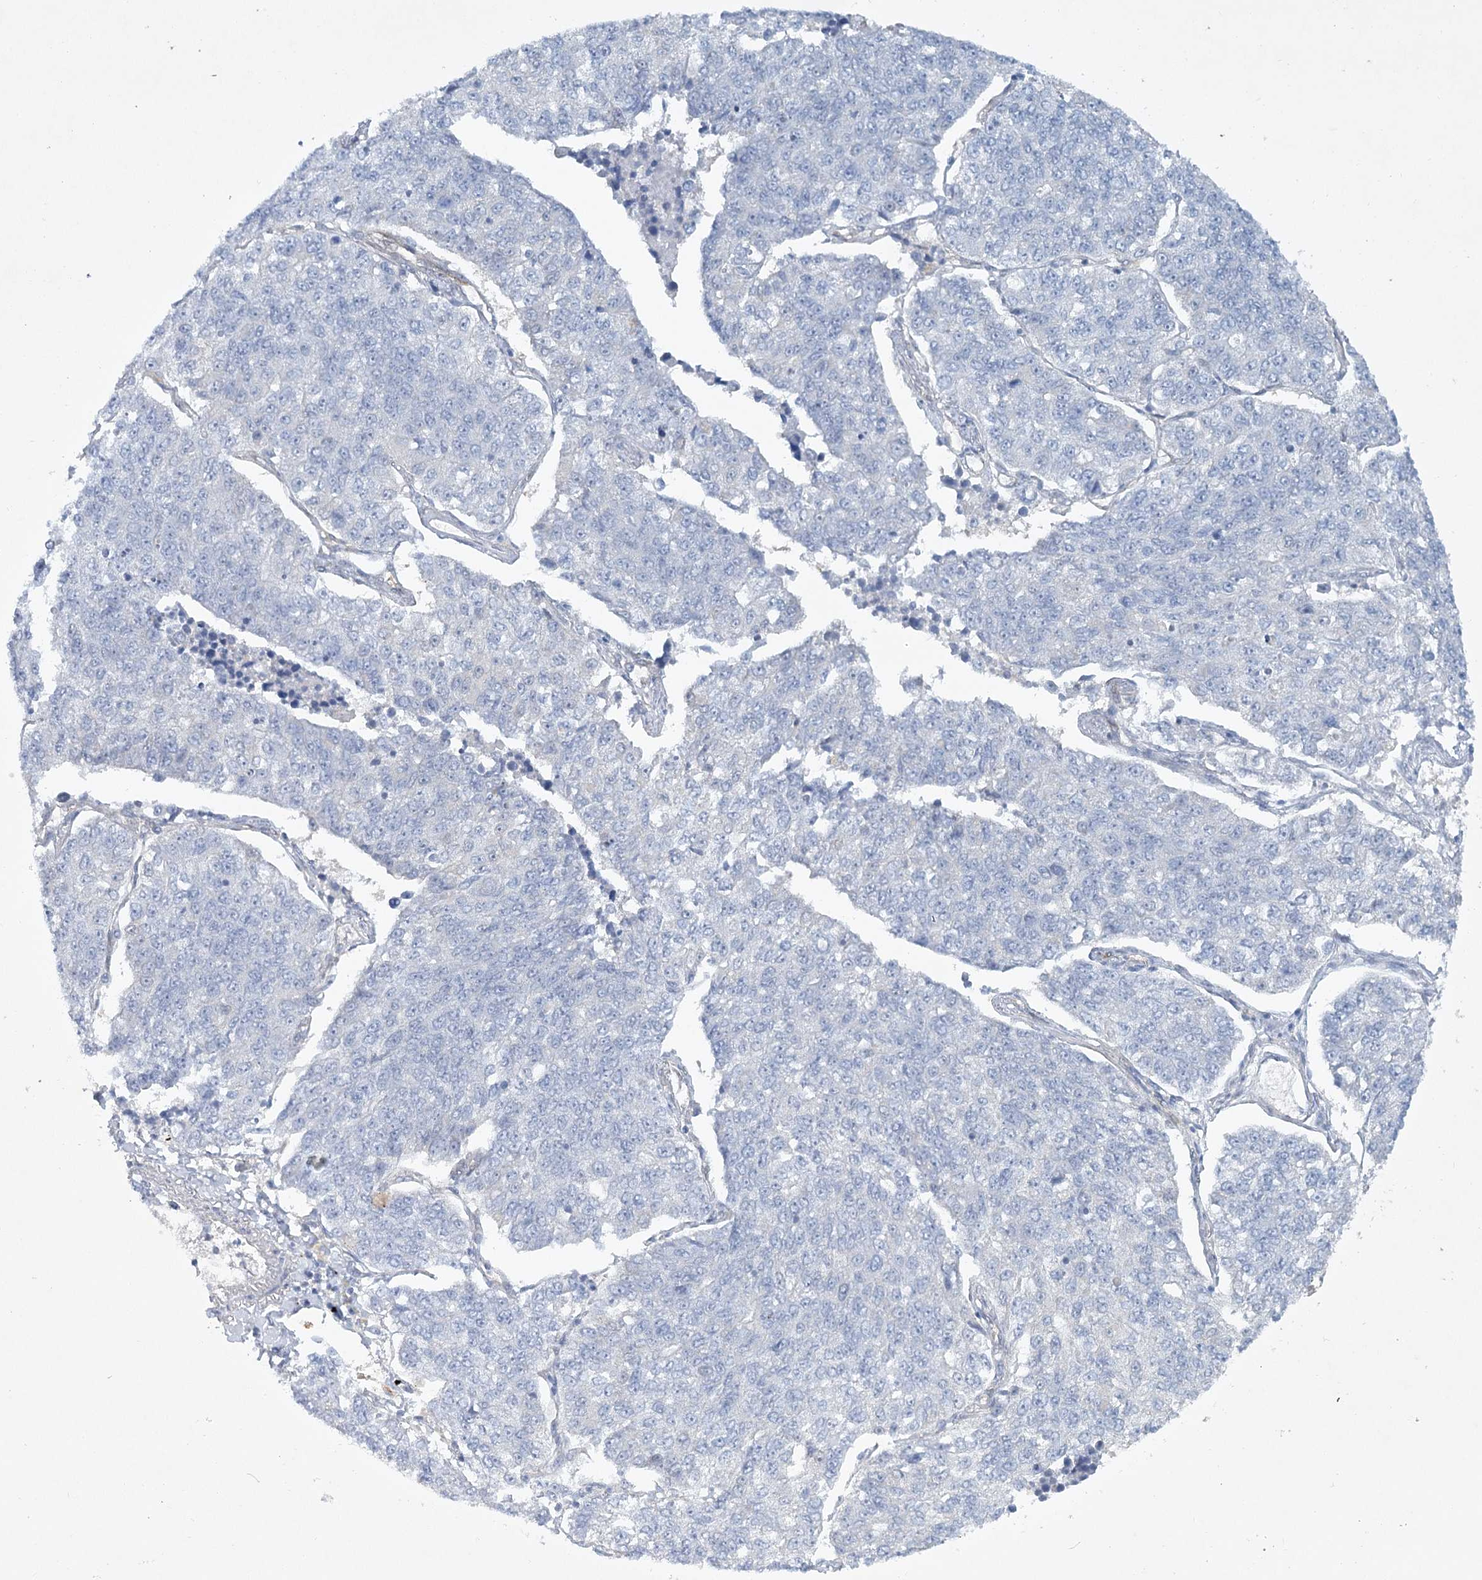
{"staining": {"intensity": "negative", "quantity": "none", "location": "none"}, "tissue": "lung cancer", "cell_type": "Tumor cells", "image_type": "cancer", "snomed": [{"axis": "morphology", "description": "Adenocarcinoma, NOS"}, {"axis": "topography", "description": "Lung"}], "caption": "High power microscopy image of an immunohistochemistry (IHC) micrograph of lung adenocarcinoma, revealing no significant positivity in tumor cells.", "gene": "AAMDC", "patient": {"sex": "male", "age": 49}}